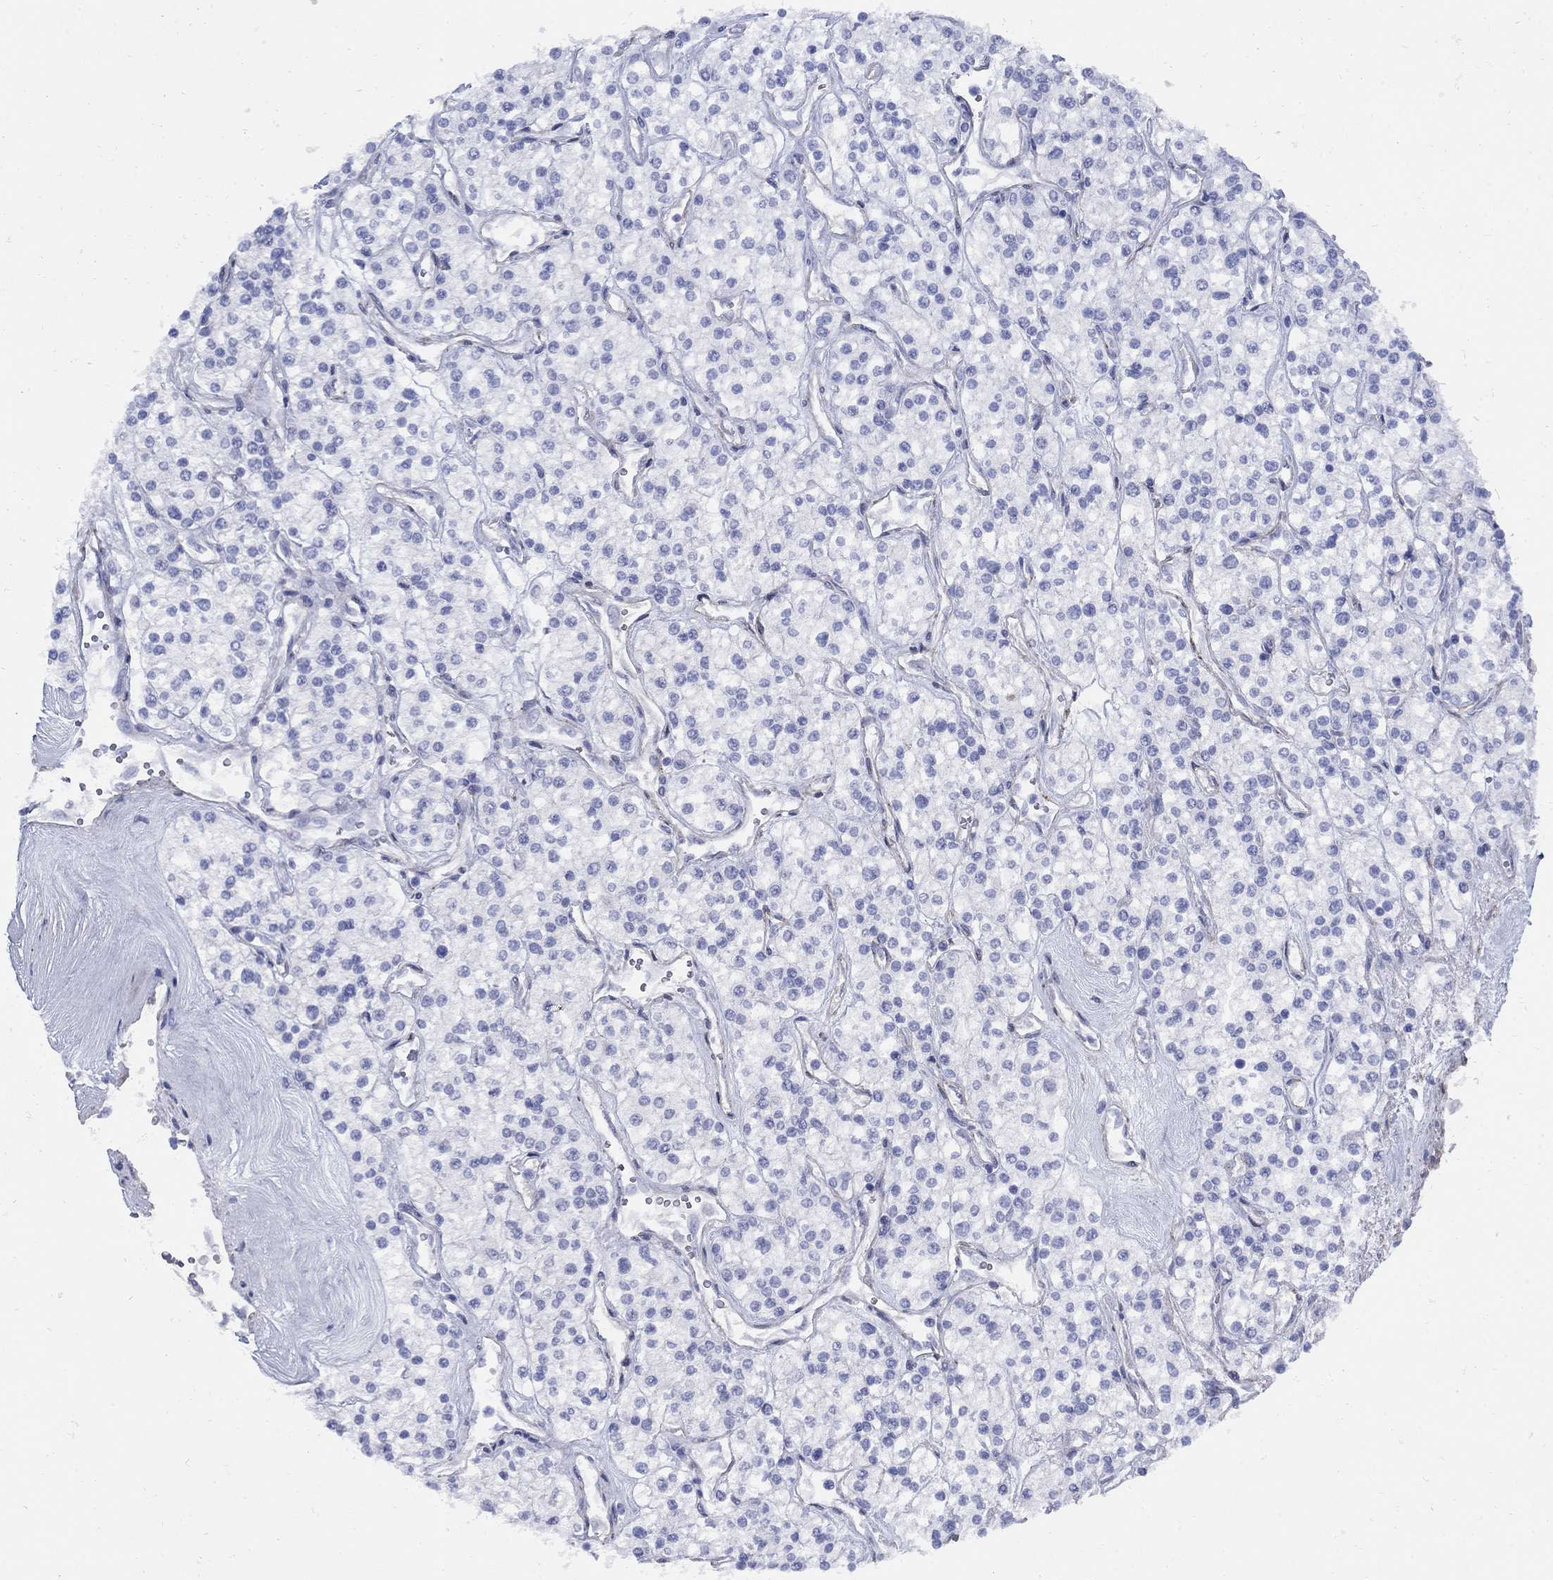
{"staining": {"intensity": "negative", "quantity": "none", "location": "none"}, "tissue": "renal cancer", "cell_type": "Tumor cells", "image_type": "cancer", "snomed": [{"axis": "morphology", "description": "Adenocarcinoma, NOS"}, {"axis": "topography", "description": "Kidney"}], "caption": "Image shows no protein staining in tumor cells of renal adenocarcinoma tissue.", "gene": "SEPTIN8", "patient": {"sex": "male", "age": 80}}